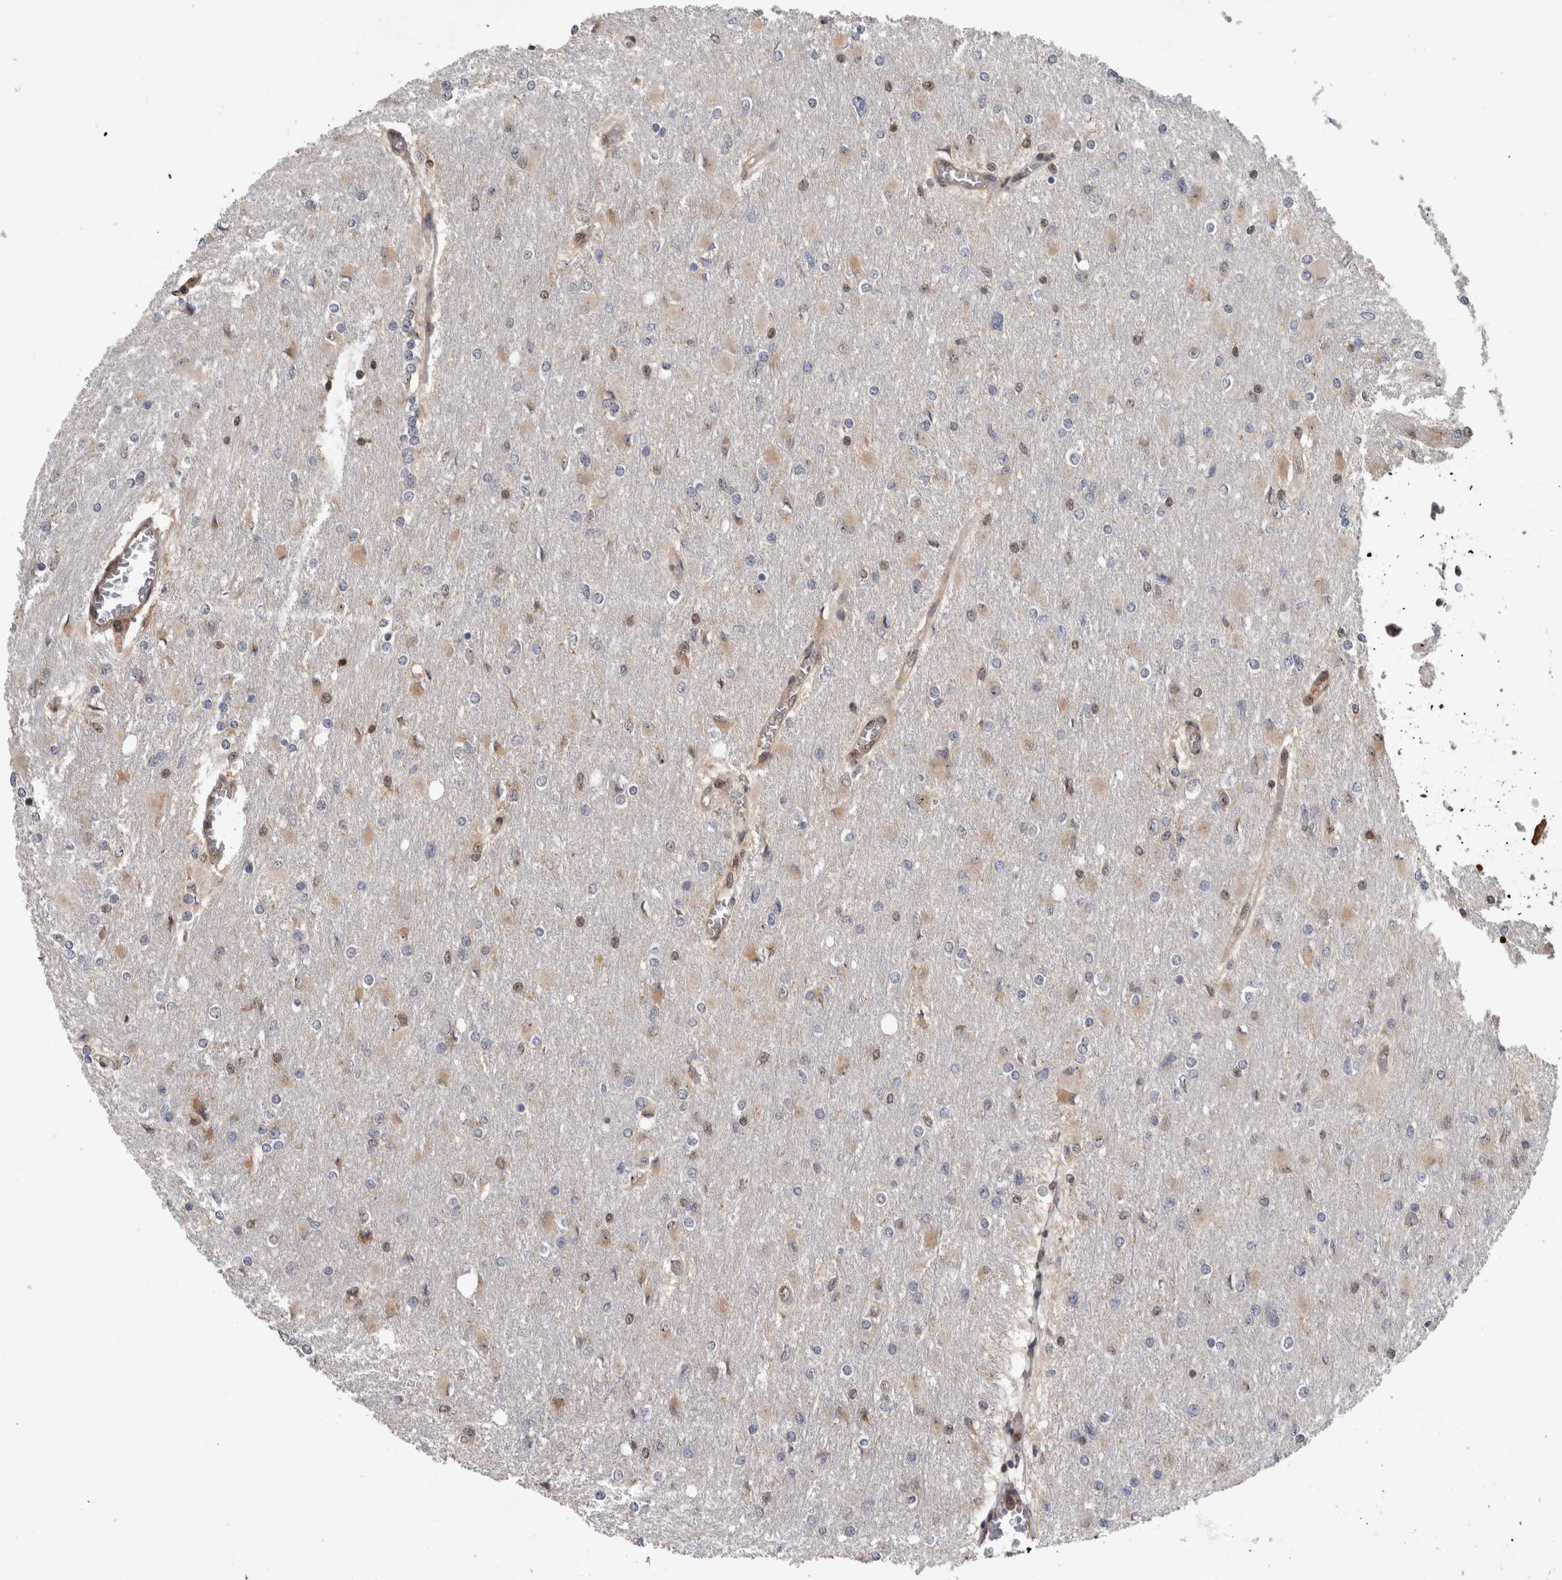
{"staining": {"intensity": "weak", "quantity": "<25%", "location": "nuclear"}, "tissue": "glioma", "cell_type": "Tumor cells", "image_type": "cancer", "snomed": [{"axis": "morphology", "description": "Glioma, malignant, High grade"}, {"axis": "topography", "description": "Cerebral cortex"}], "caption": "An IHC micrograph of glioma is shown. There is no staining in tumor cells of glioma.", "gene": "TDRD7", "patient": {"sex": "female", "age": 36}}